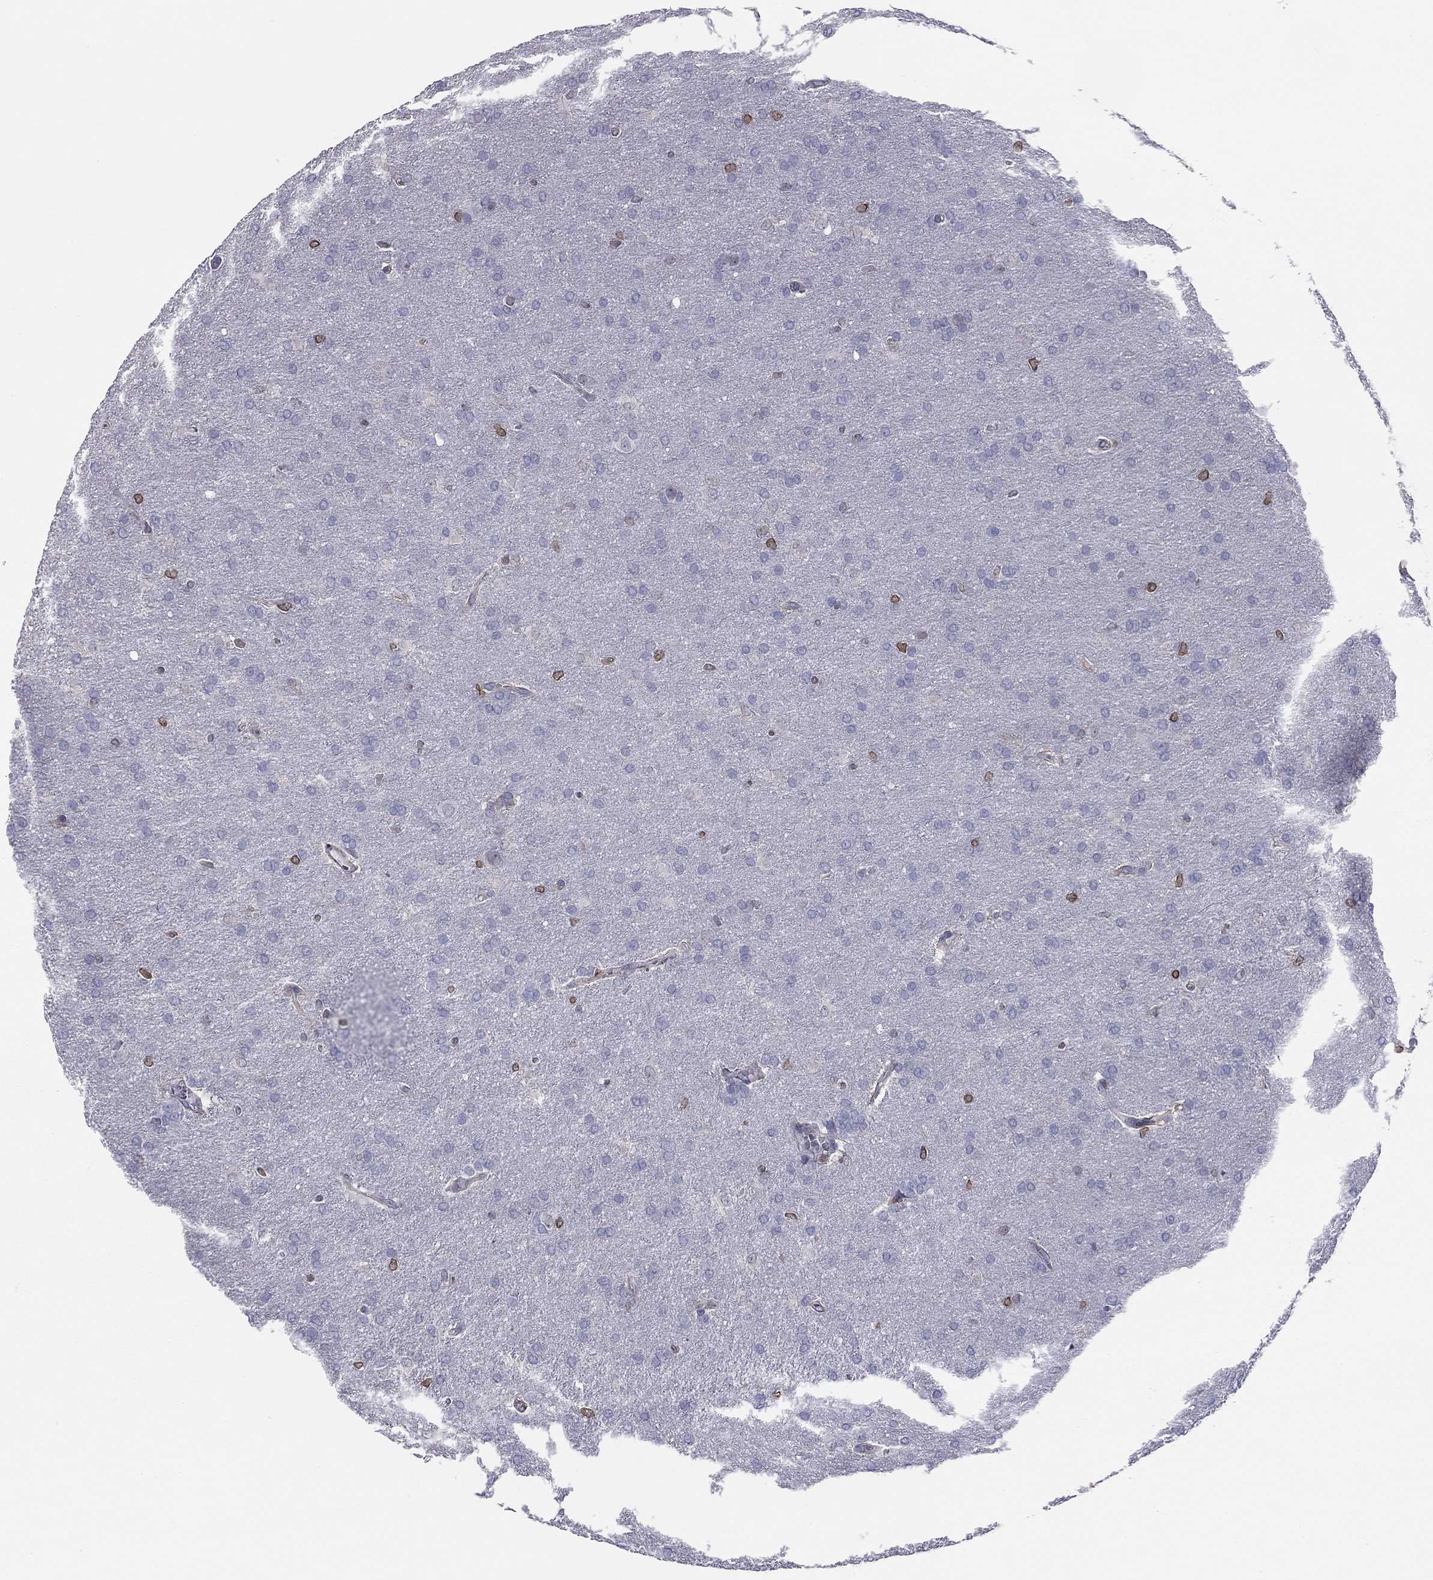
{"staining": {"intensity": "strong", "quantity": "<25%", "location": "cytoplasmic/membranous,nuclear"}, "tissue": "glioma", "cell_type": "Tumor cells", "image_type": "cancer", "snomed": [{"axis": "morphology", "description": "Glioma, malignant, Low grade"}, {"axis": "topography", "description": "Brain"}], "caption": "Malignant glioma (low-grade) stained for a protein (brown) demonstrates strong cytoplasmic/membranous and nuclear positive expression in approximately <25% of tumor cells.", "gene": "ESPL1", "patient": {"sex": "female", "age": 32}}